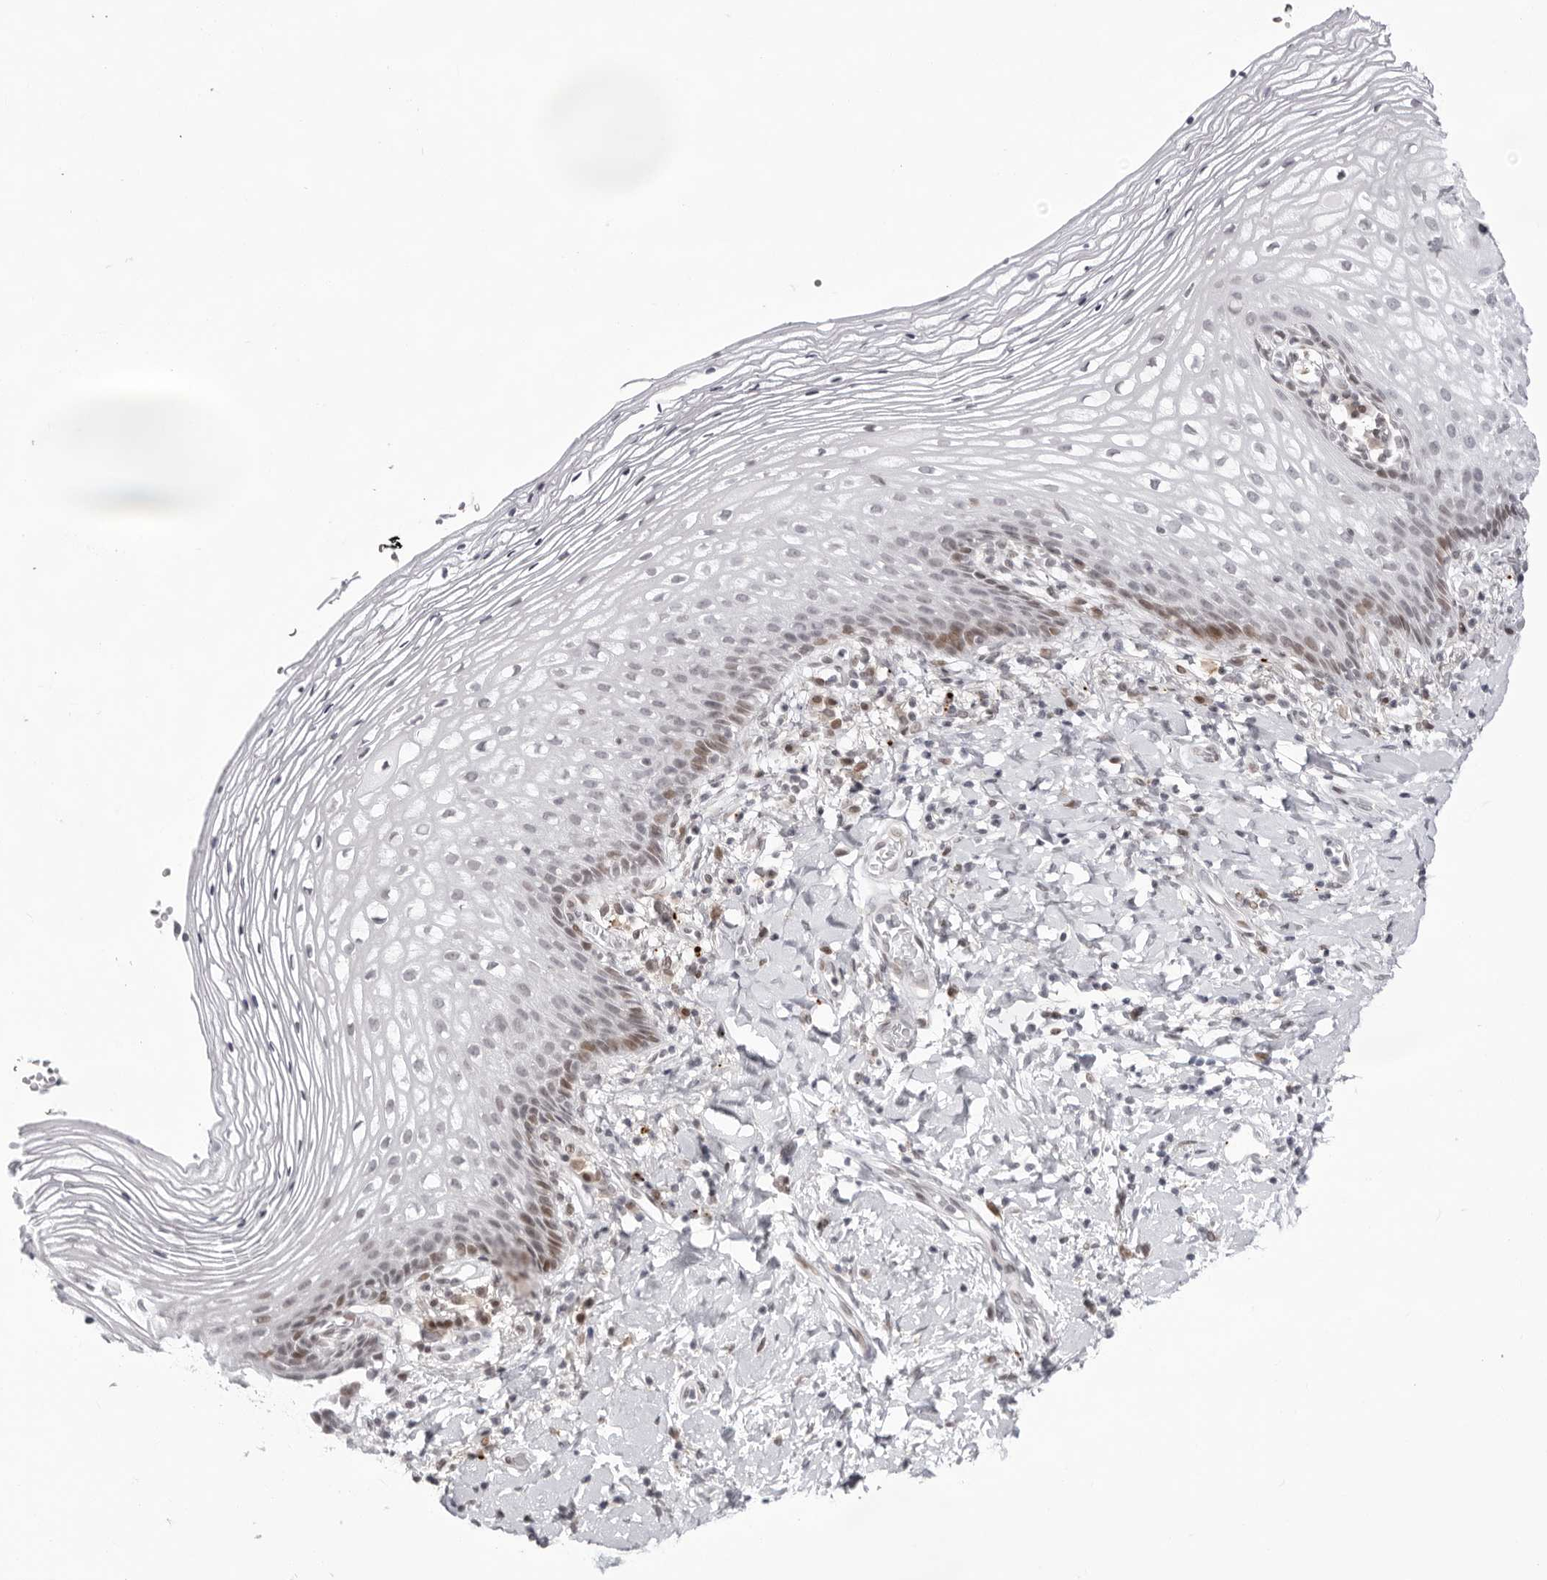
{"staining": {"intensity": "moderate", "quantity": "<25%", "location": "nuclear"}, "tissue": "vagina", "cell_type": "Squamous epithelial cells", "image_type": "normal", "snomed": [{"axis": "morphology", "description": "Normal tissue, NOS"}, {"axis": "topography", "description": "Vagina"}], "caption": "This is a histology image of IHC staining of normal vagina, which shows moderate staining in the nuclear of squamous epithelial cells.", "gene": "NTPCR", "patient": {"sex": "female", "age": 60}}